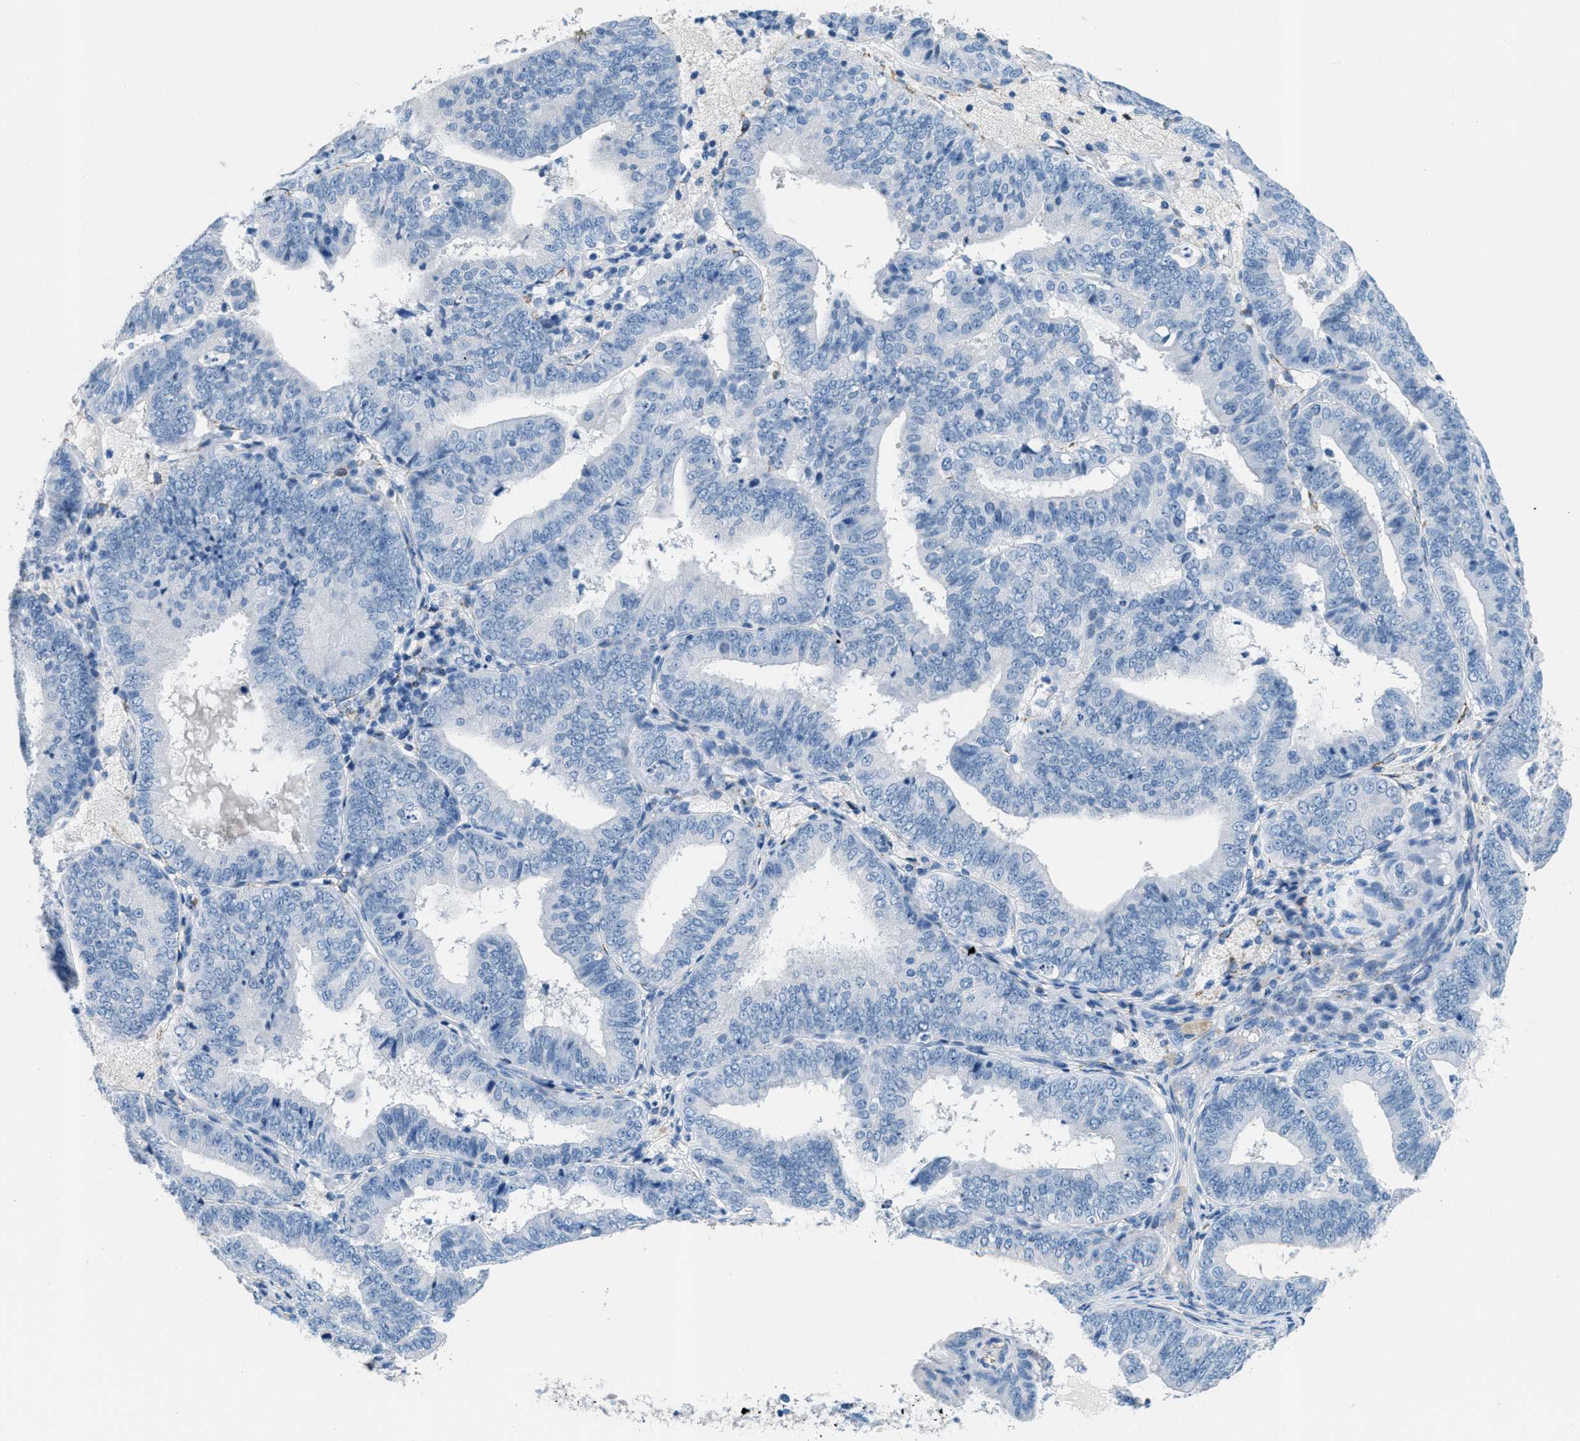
{"staining": {"intensity": "negative", "quantity": "none", "location": "none"}, "tissue": "endometrial cancer", "cell_type": "Tumor cells", "image_type": "cancer", "snomed": [{"axis": "morphology", "description": "Adenocarcinoma, NOS"}, {"axis": "topography", "description": "Endometrium"}], "caption": "DAB immunohistochemical staining of endometrial cancer (adenocarcinoma) displays no significant expression in tumor cells.", "gene": "MGARP", "patient": {"sex": "female", "age": 63}}